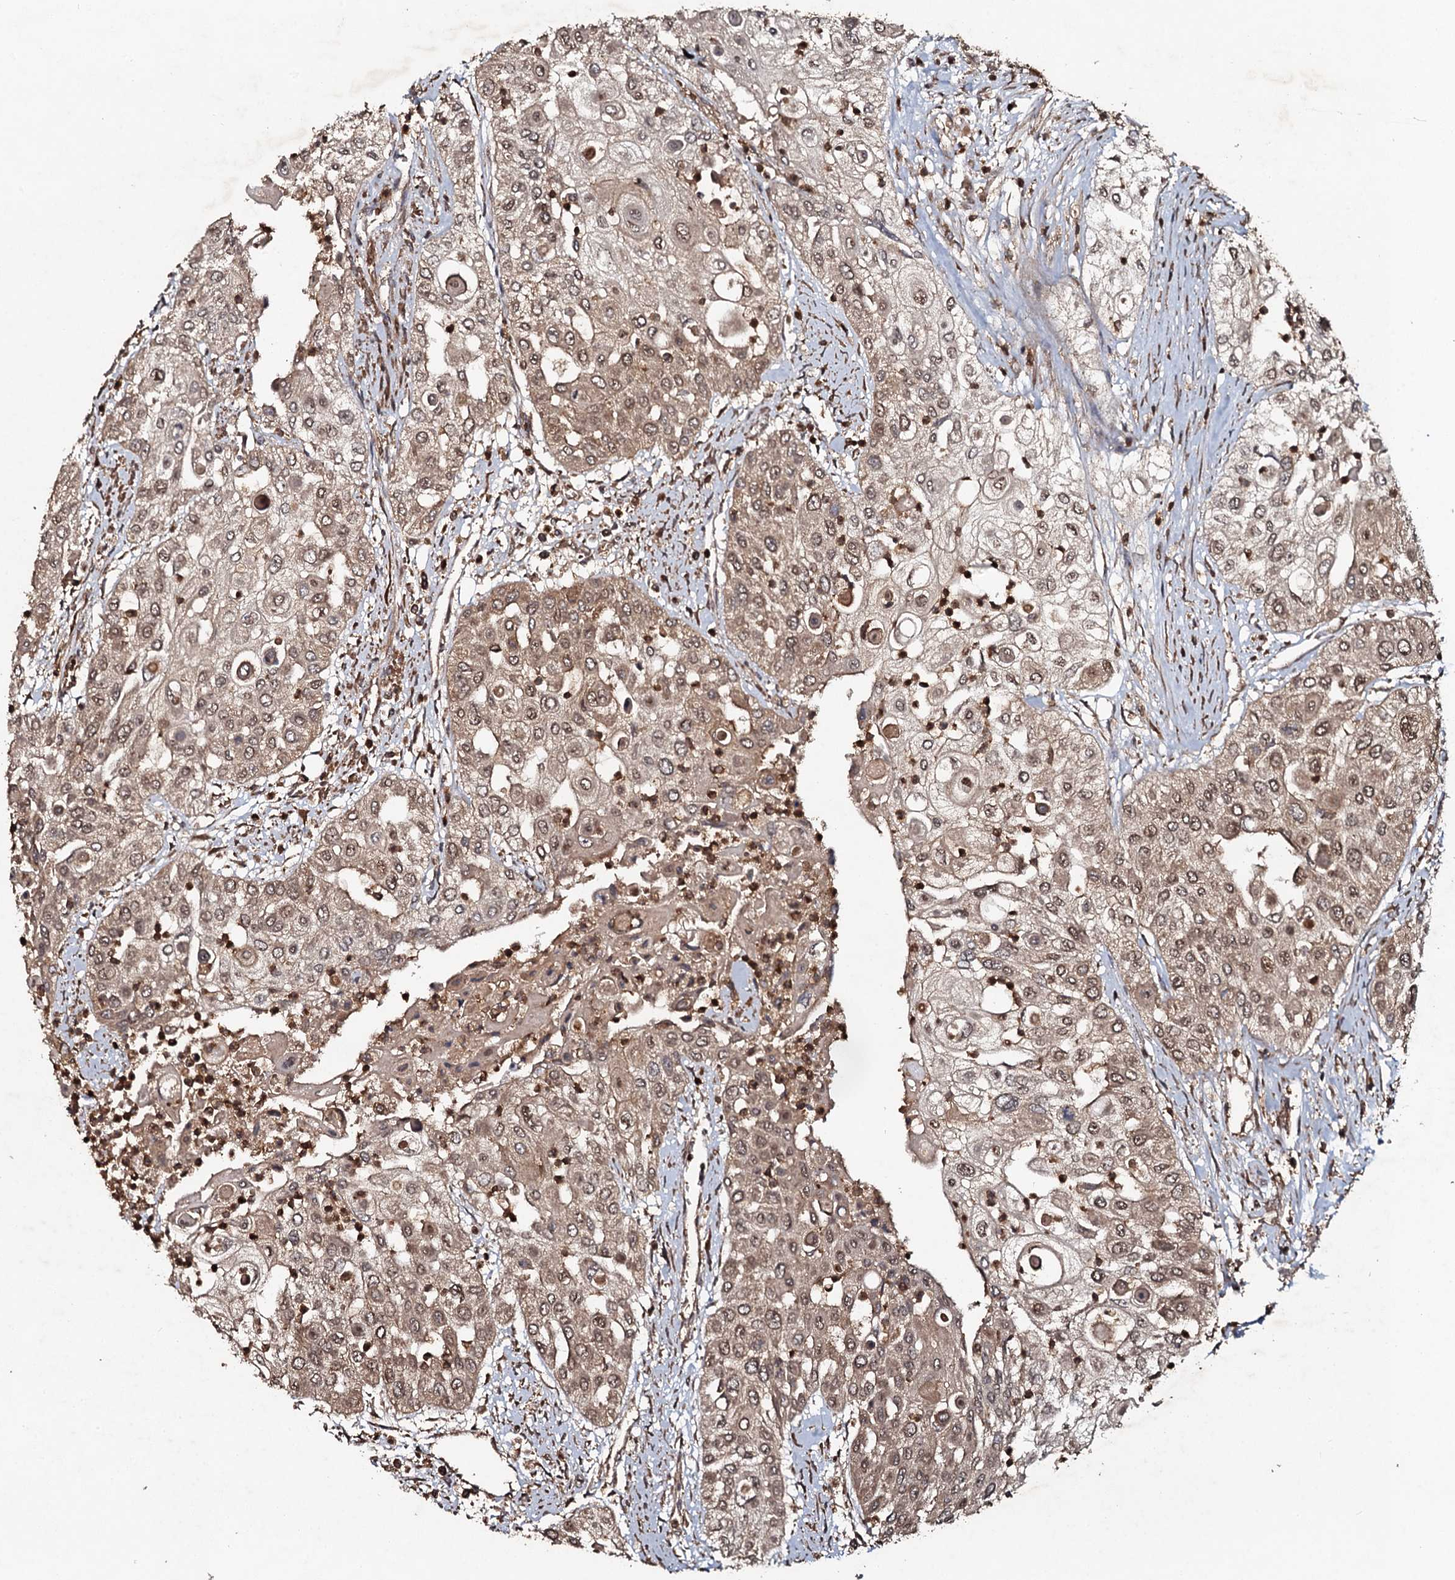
{"staining": {"intensity": "moderate", "quantity": ">75%", "location": "cytoplasmic/membranous,nuclear"}, "tissue": "urothelial cancer", "cell_type": "Tumor cells", "image_type": "cancer", "snomed": [{"axis": "morphology", "description": "Urothelial carcinoma, High grade"}, {"axis": "topography", "description": "Urinary bladder"}], "caption": "A high-resolution image shows IHC staining of urothelial carcinoma (high-grade), which demonstrates moderate cytoplasmic/membranous and nuclear staining in approximately >75% of tumor cells.", "gene": "ADGRG3", "patient": {"sex": "female", "age": 79}}